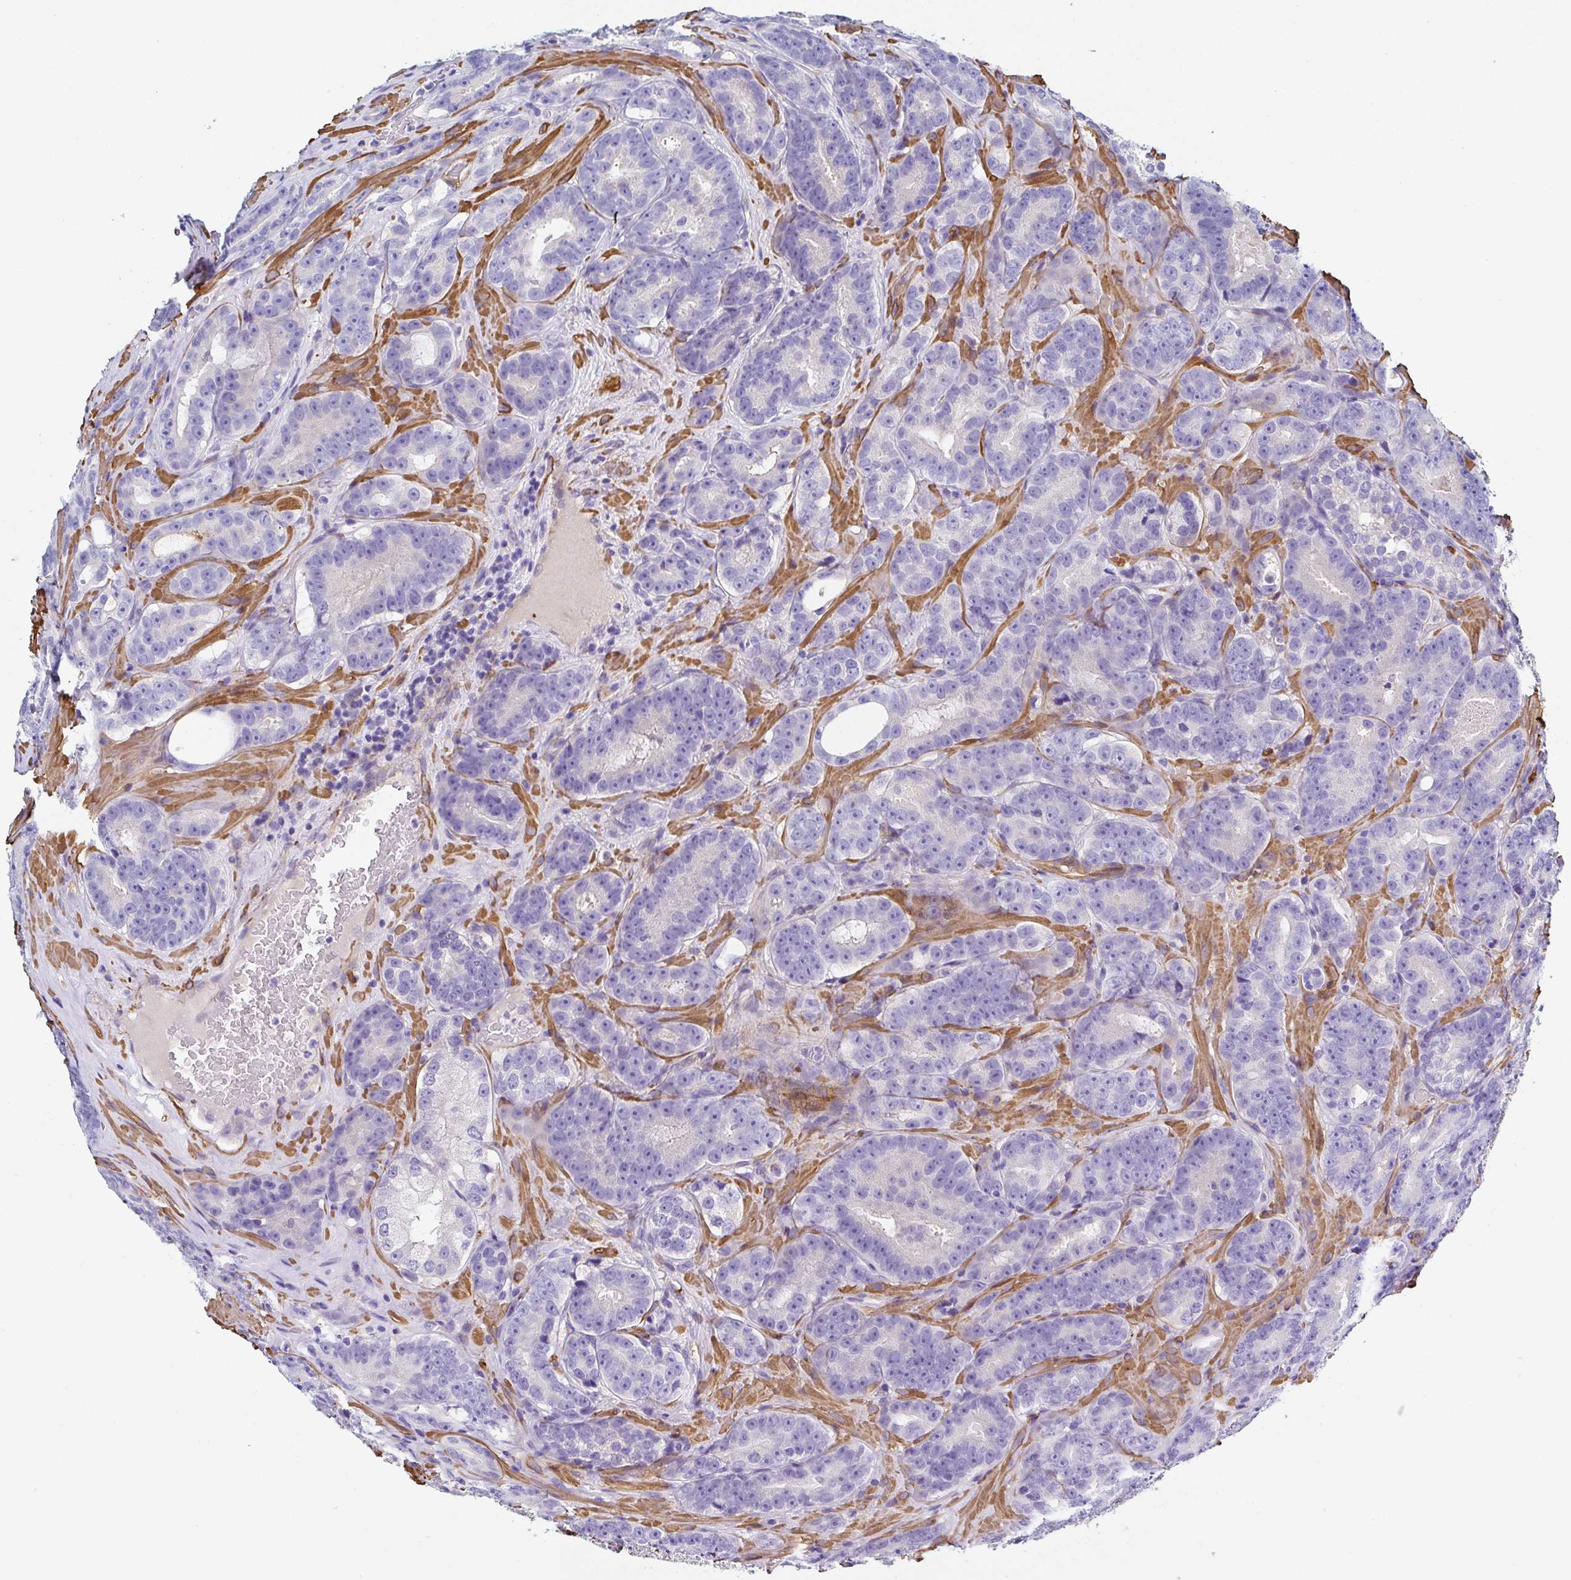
{"staining": {"intensity": "negative", "quantity": "none", "location": "none"}, "tissue": "prostate cancer", "cell_type": "Tumor cells", "image_type": "cancer", "snomed": [{"axis": "morphology", "description": "Adenocarcinoma, Low grade"}, {"axis": "topography", "description": "Prostate"}], "caption": "Tumor cells show no significant protein staining in prostate adenocarcinoma (low-grade).", "gene": "PPFIA4", "patient": {"sex": "male", "age": 62}}